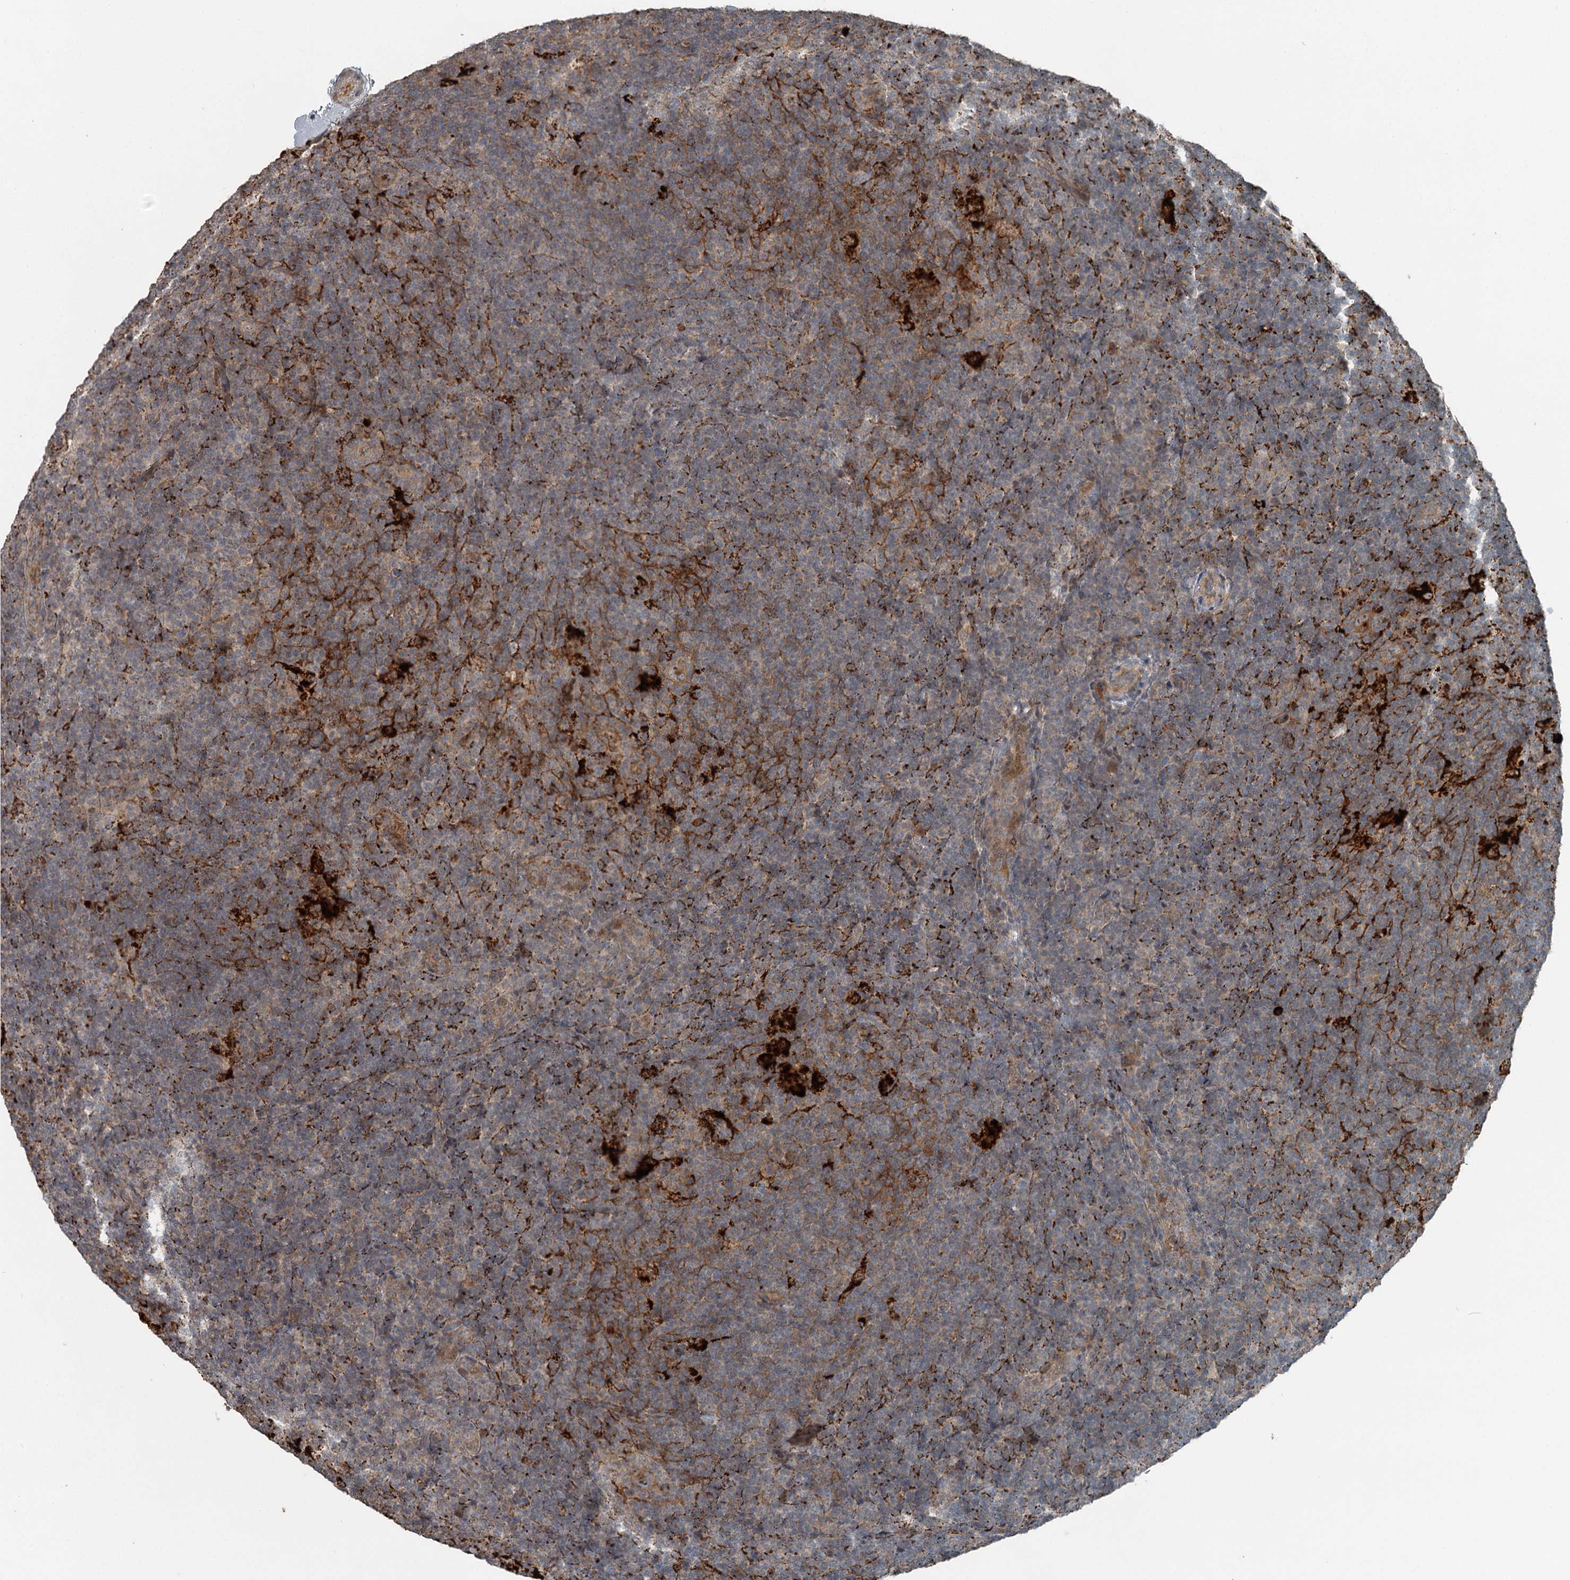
{"staining": {"intensity": "moderate", "quantity": "25%-75%", "location": "cytoplasmic/membranous"}, "tissue": "lymphoma", "cell_type": "Tumor cells", "image_type": "cancer", "snomed": [{"axis": "morphology", "description": "Hodgkin's disease, NOS"}, {"axis": "topography", "description": "Lymph node"}], "caption": "The immunohistochemical stain highlights moderate cytoplasmic/membranous positivity in tumor cells of lymphoma tissue. (Brightfield microscopy of DAB IHC at high magnification).", "gene": "SLC39A8", "patient": {"sex": "female", "age": 57}}